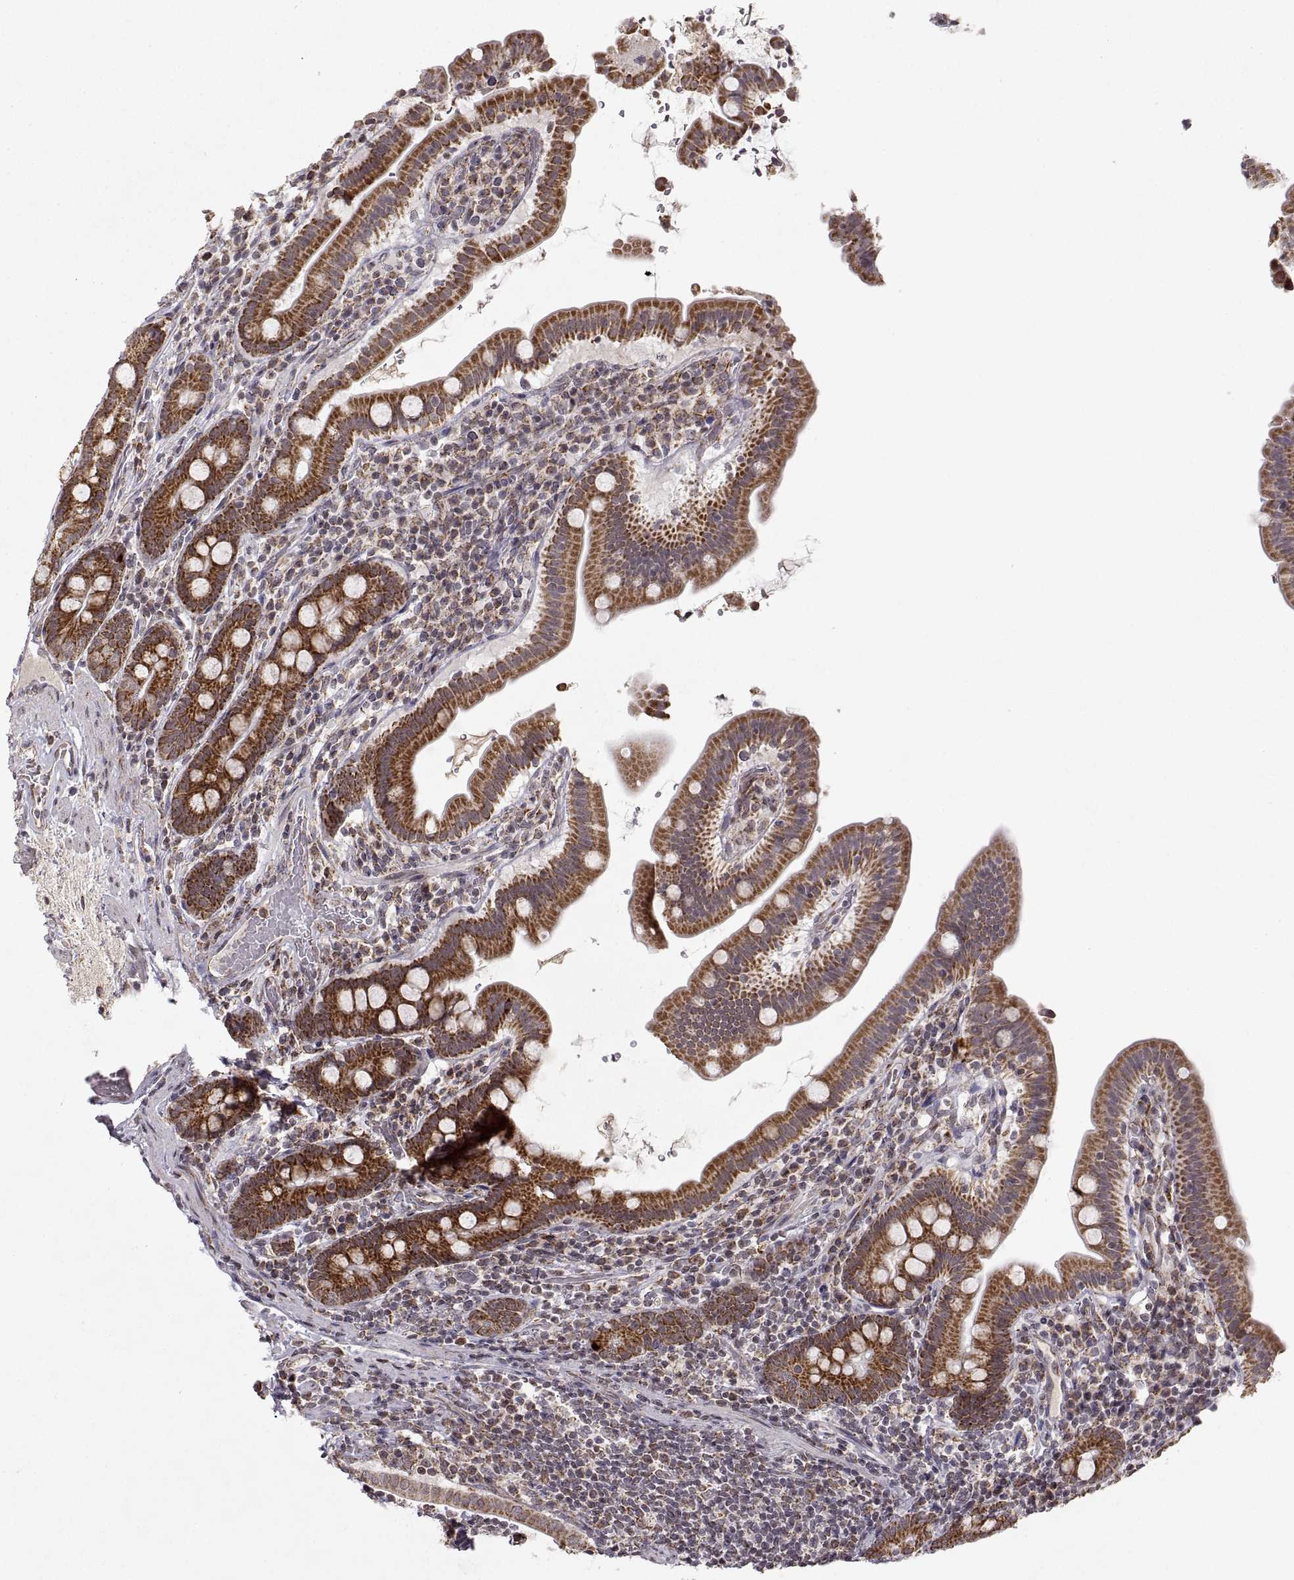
{"staining": {"intensity": "strong", "quantity": ">75%", "location": "cytoplasmic/membranous"}, "tissue": "small intestine", "cell_type": "Glandular cells", "image_type": "normal", "snomed": [{"axis": "morphology", "description": "Normal tissue, NOS"}, {"axis": "topography", "description": "Small intestine"}], "caption": "A brown stain highlights strong cytoplasmic/membranous positivity of a protein in glandular cells of normal human small intestine. (DAB IHC, brown staining for protein, blue staining for nuclei).", "gene": "MANBAL", "patient": {"sex": "male", "age": 26}}